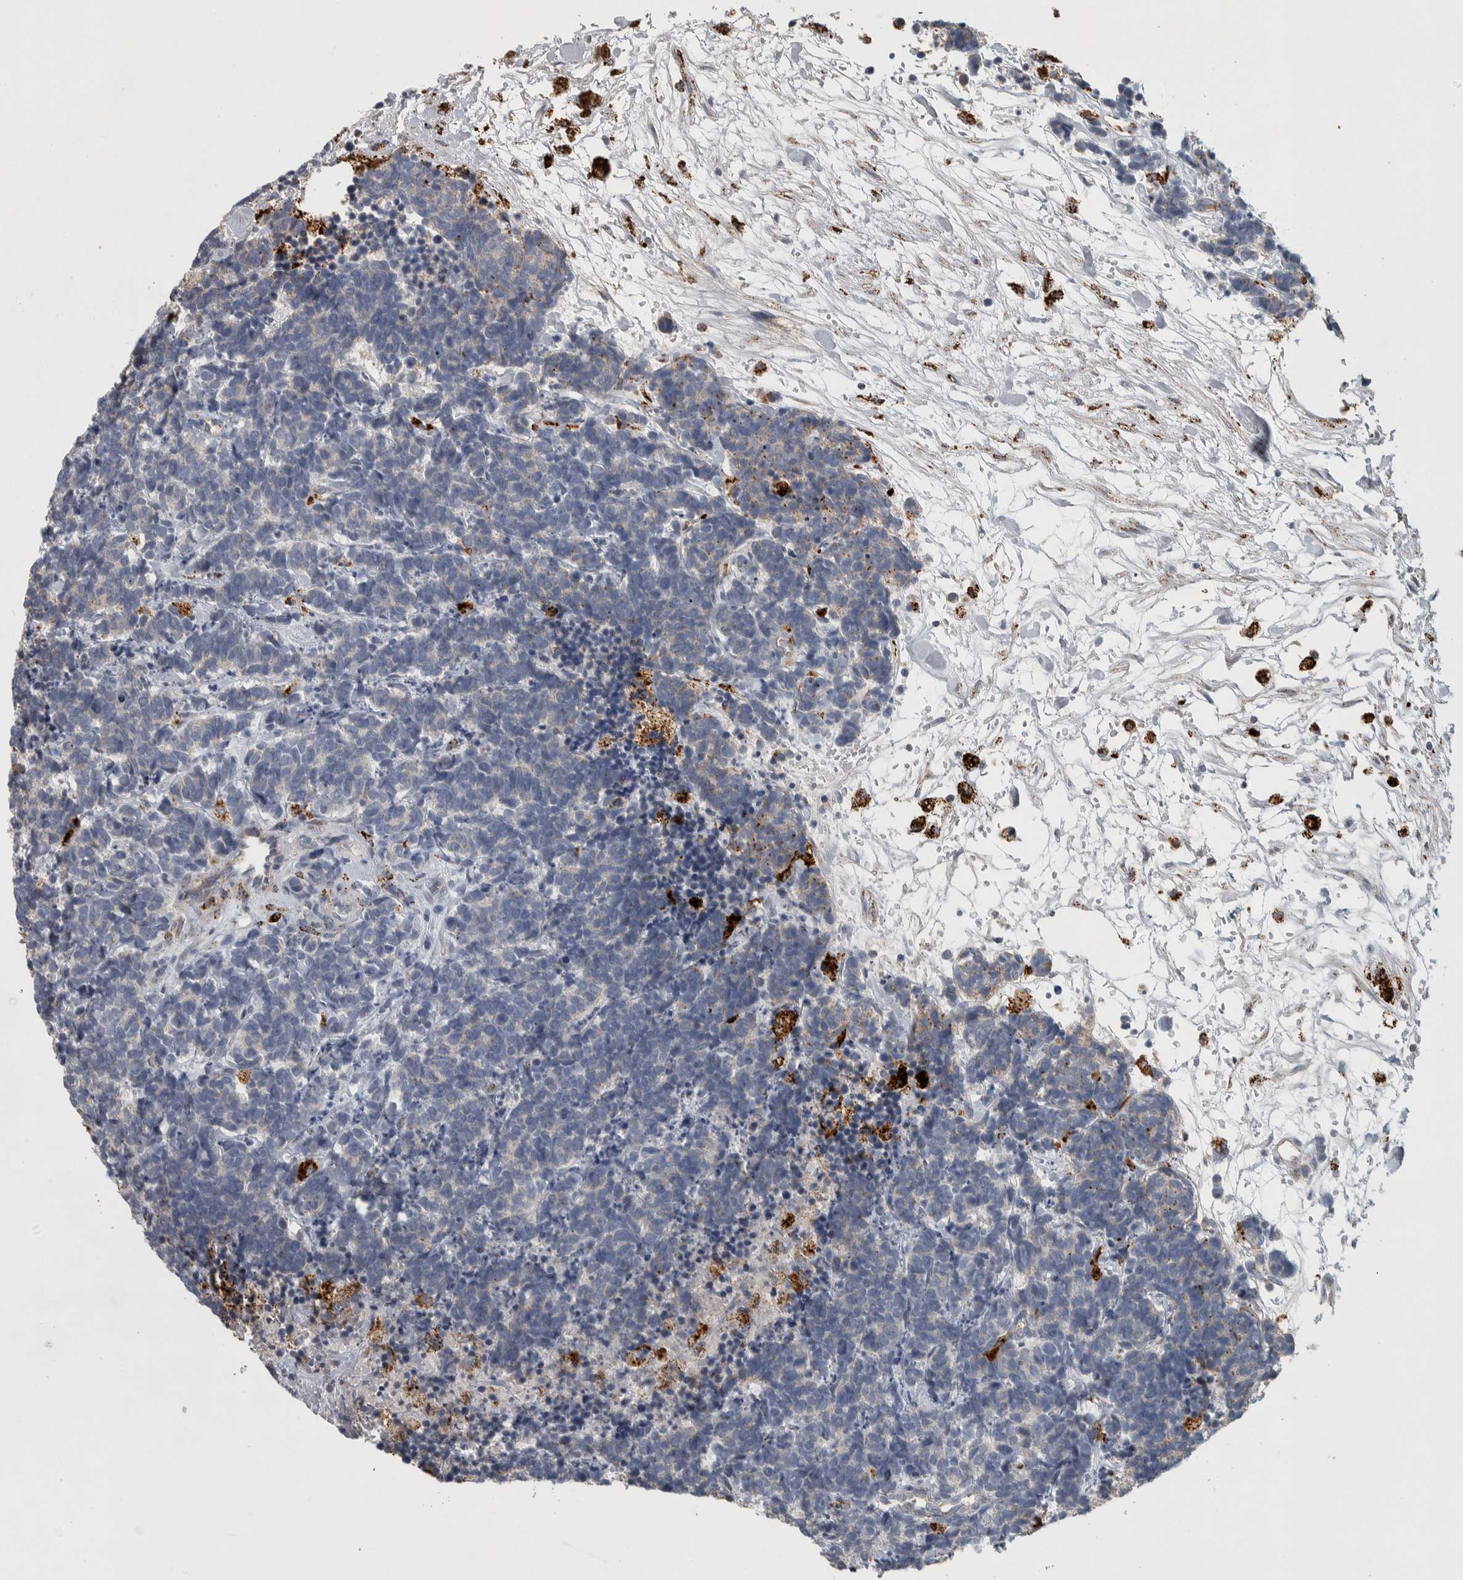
{"staining": {"intensity": "weak", "quantity": "<25%", "location": "cytoplasmic/membranous"}, "tissue": "carcinoid", "cell_type": "Tumor cells", "image_type": "cancer", "snomed": [{"axis": "morphology", "description": "Carcinoma, NOS"}, {"axis": "morphology", "description": "Carcinoid, malignant, NOS"}, {"axis": "topography", "description": "Urinary bladder"}], "caption": "Carcinoid was stained to show a protein in brown. There is no significant positivity in tumor cells.", "gene": "FAM78A", "patient": {"sex": "male", "age": 57}}